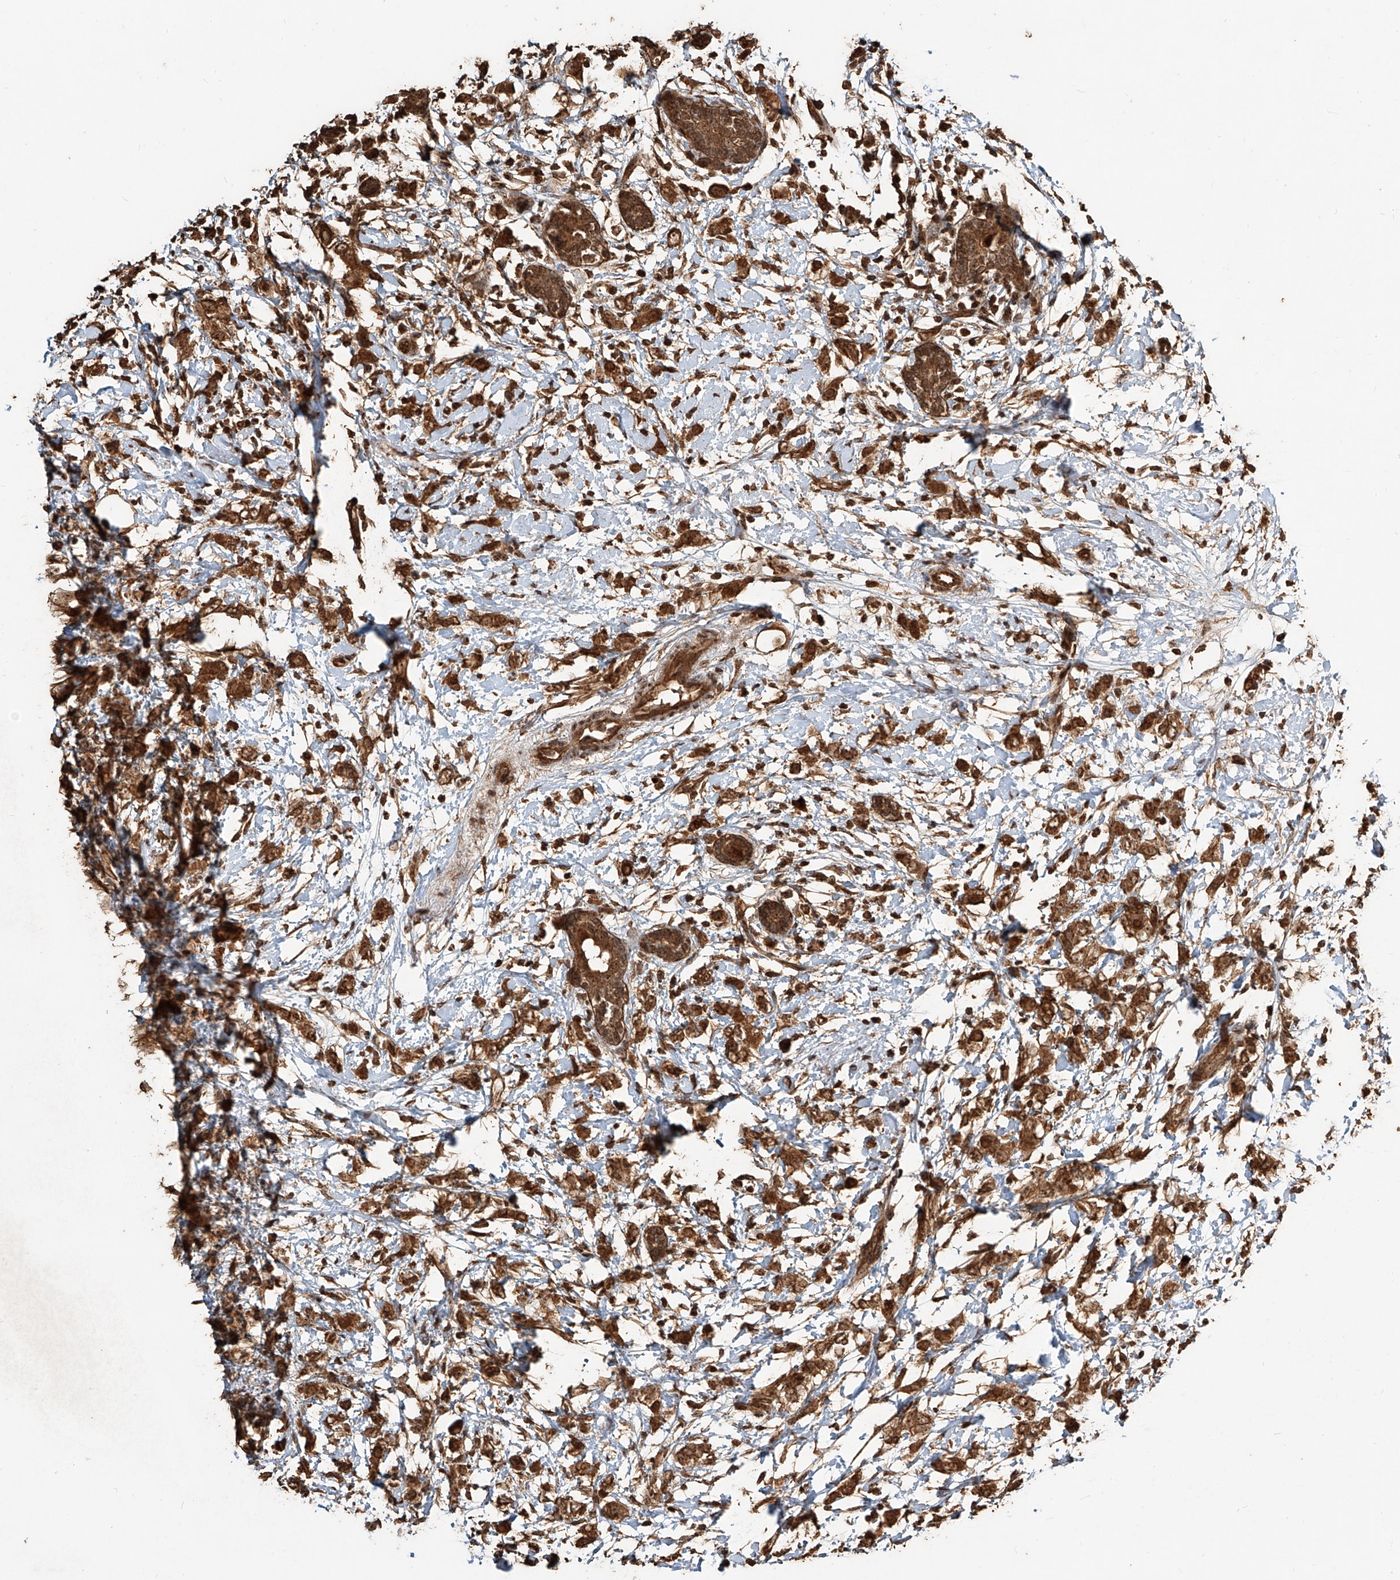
{"staining": {"intensity": "moderate", "quantity": ">75%", "location": "cytoplasmic/membranous,nuclear"}, "tissue": "breast cancer", "cell_type": "Tumor cells", "image_type": "cancer", "snomed": [{"axis": "morphology", "description": "Normal tissue, NOS"}, {"axis": "morphology", "description": "Lobular carcinoma"}, {"axis": "topography", "description": "Breast"}], "caption": "Immunohistochemical staining of human breast lobular carcinoma demonstrates medium levels of moderate cytoplasmic/membranous and nuclear protein positivity in about >75% of tumor cells.", "gene": "ZNF660", "patient": {"sex": "female", "age": 47}}